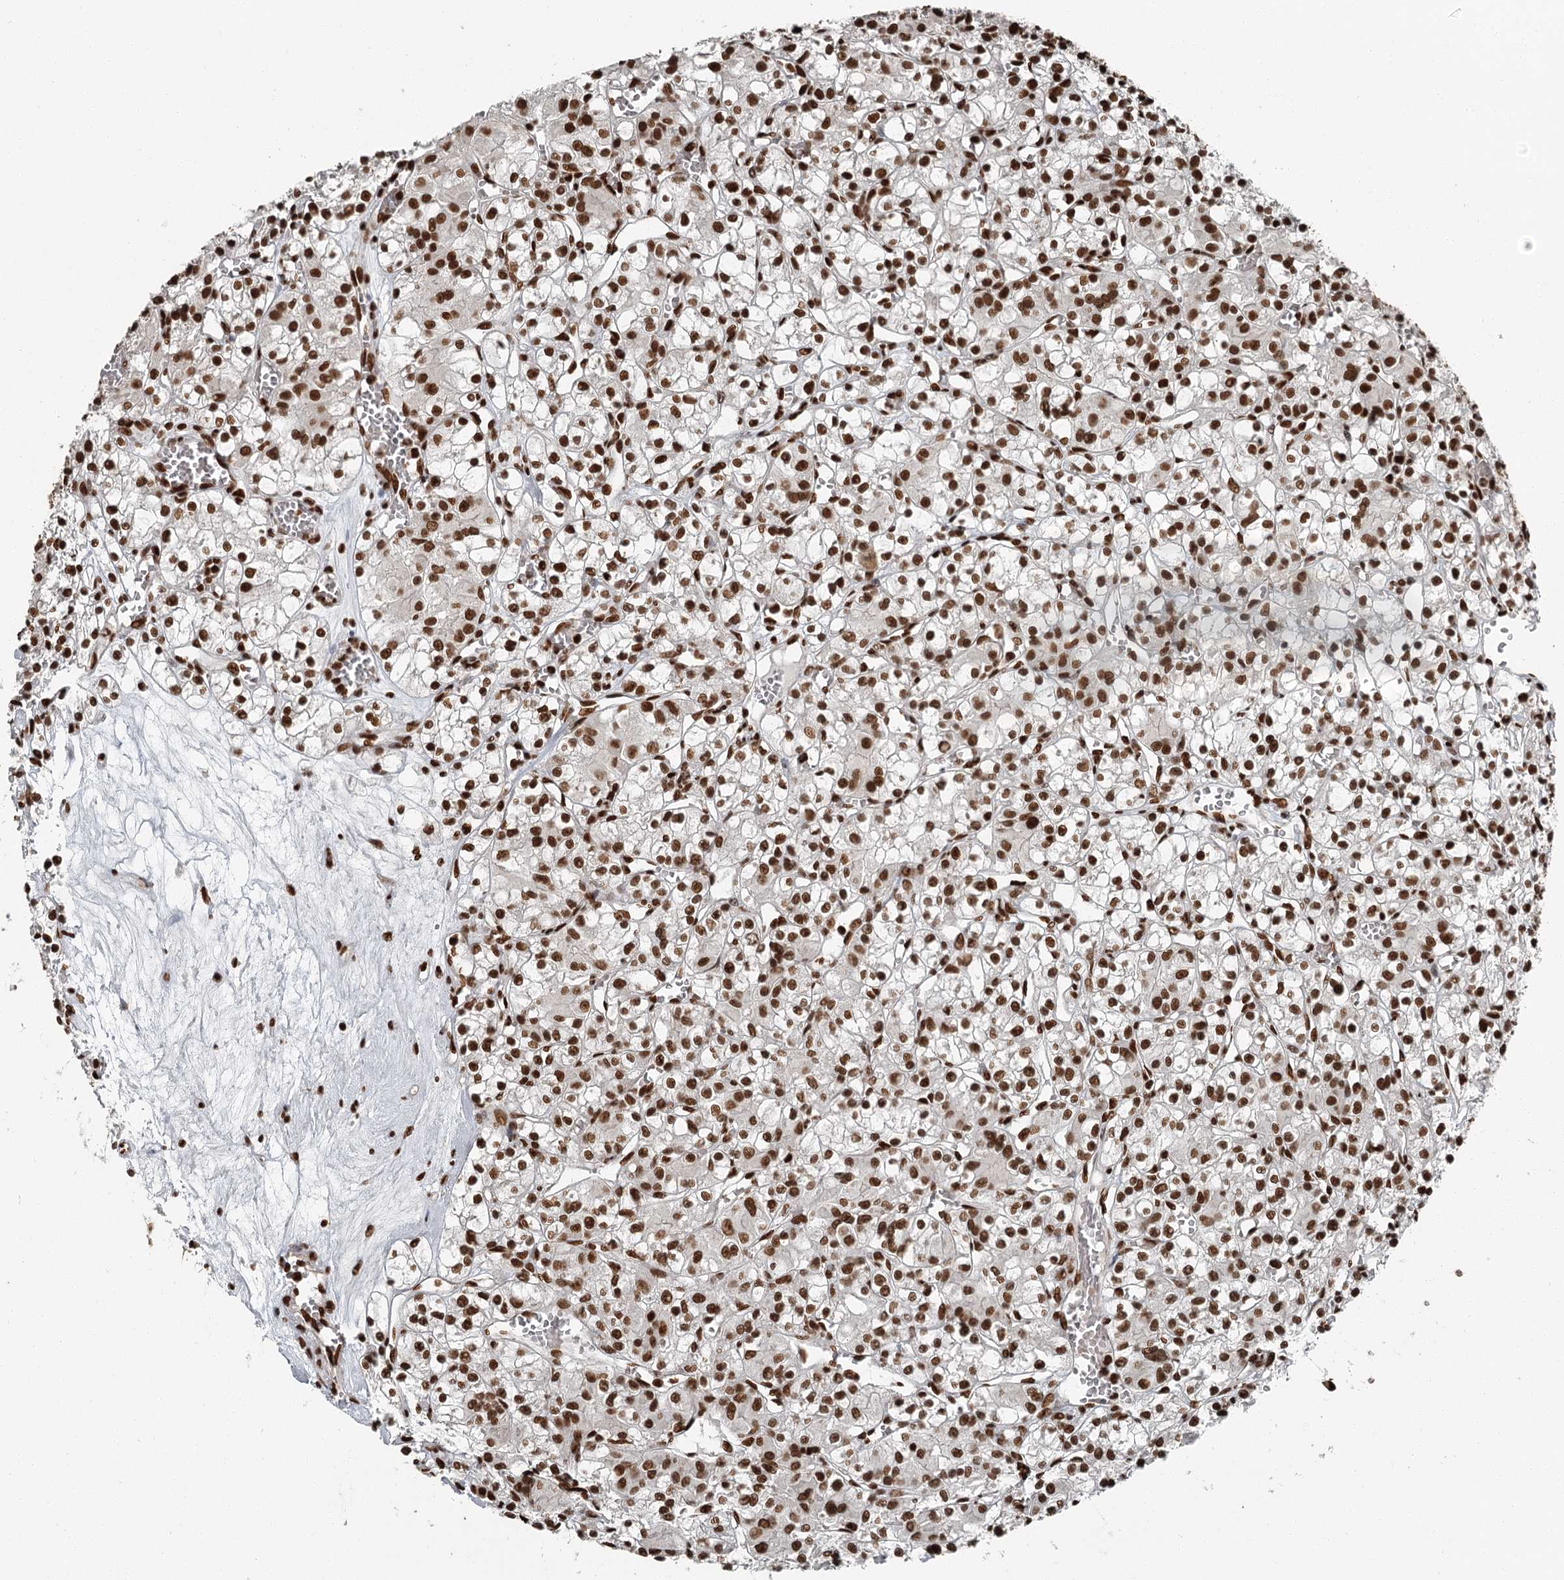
{"staining": {"intensity": "strong", "quantity": ">75%", "location": "nuclear"}, "tissue": "renal cancer", "cell_type": "Tumor cells", "image_type": "cancer", "snomed": [{"axis": "morphology", "description": "Adenocarcinoma, NOS"}, {"axis": "topography", "description": "Kidney"}], "caption": "Human adenocarcinoma (renal) stained for a protein (brown) shows strong nuclear positive positivity in approximately >75% of tumor cells.", "gene": "RBBP7", "patient": {"sex": "female", "age": 59}}